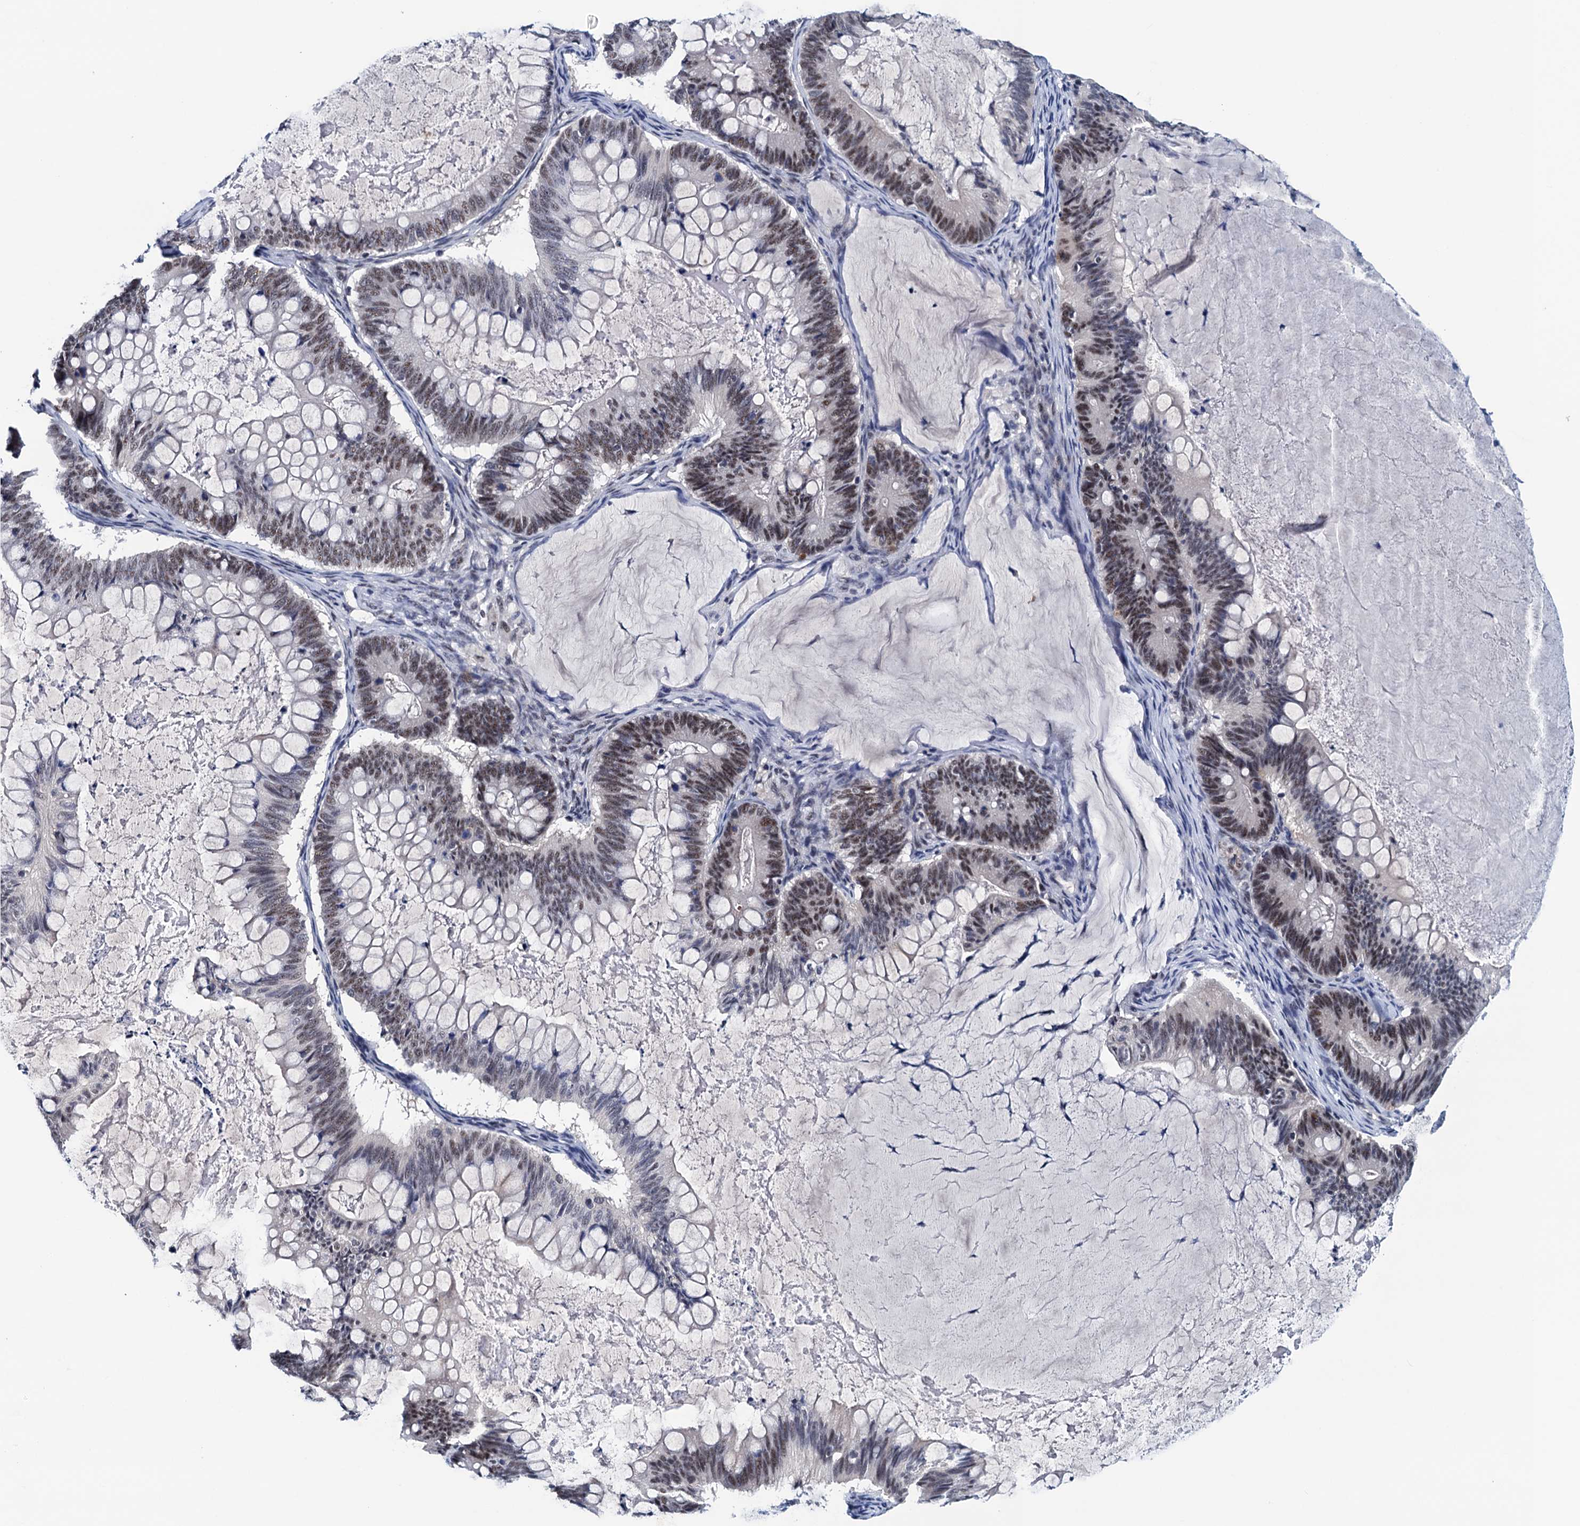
{"staining": {"intensity": "moderate", "quantity": ">75%", "location": "nuclear"}, "tissue": "ovarian cancer", "cell_type": "Tumor cells", "image_type": "cancer", "snomed": [{"axis": "morphology", "description": "Cystadenocarcinoma, mucinous, NOS"}, {"axis": "topography", "description": "Ovary"}], "caption": "IHC staining of ovarian cancer (mucinous cystadenocarcinoma), which demonstrates medium levels of moderate nuclear expression in about >75% of tumor cells indicating moderate nuclear protein positivity. The staining was performed using DAB (3,3'-diaminobenzidine) (brown) for protein detection and nuclei were counterstained in hematoxylin (blue).", "gene": "FNBP4", "patient": {"sex": "female", "age": 61}}